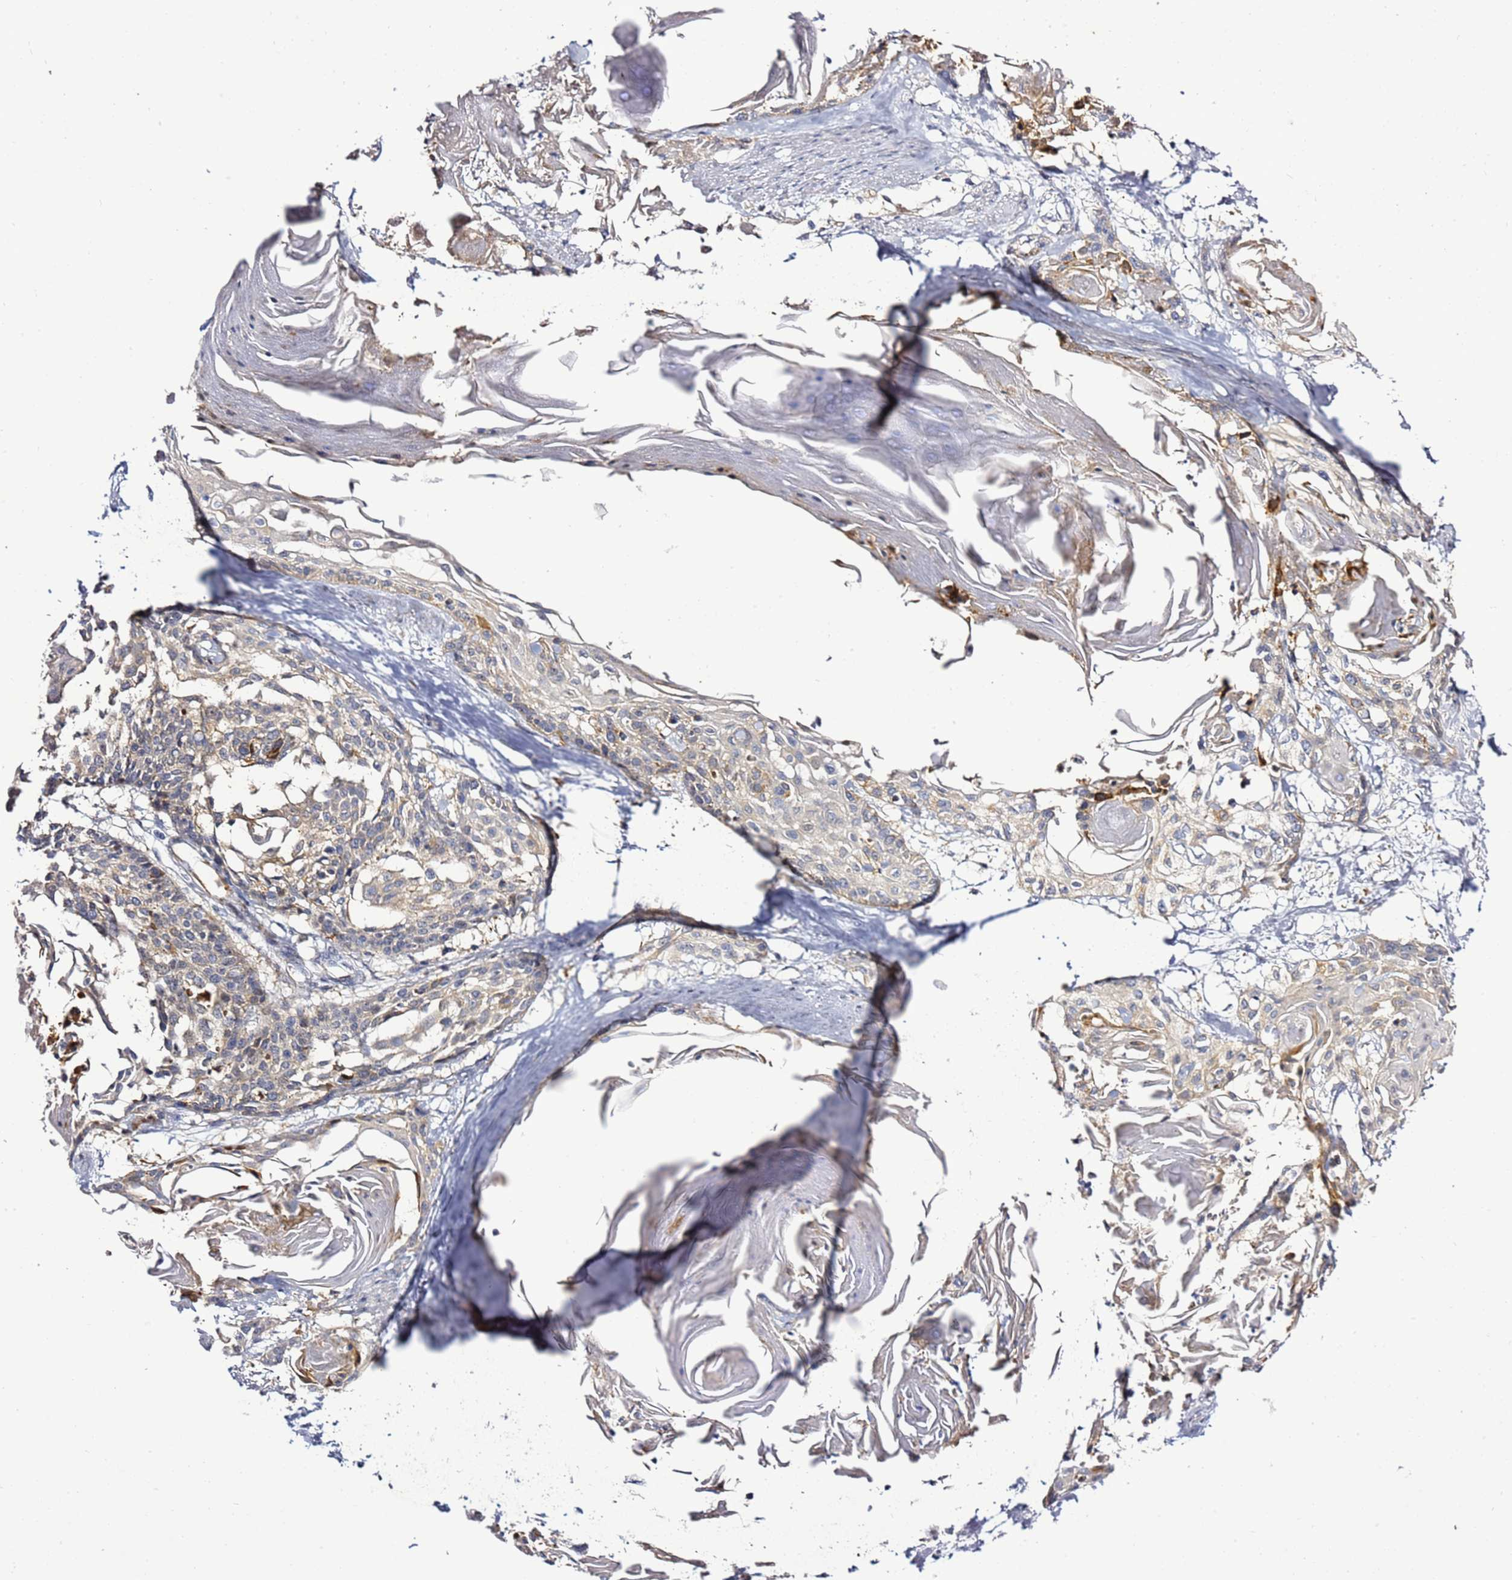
{"staining": {"intensity": "weak", "quantity": "<25%", "location": "cytoplasmic/membranous"}, "tissue": "cervical cancer", "cell_type": "Tumor cells", "image_type": "cancer", "snomed": [{"axis": "morphology", "description": "Squamous cell carcinoma, NOS"}, {"axis": "topography", "description": "Cervix"}], "caption": "Tumor cells show no significant expression in cervical squamous cell carcinoma.", "gene": "NOL8", "patient": {"sex": "female", "age": 57}}